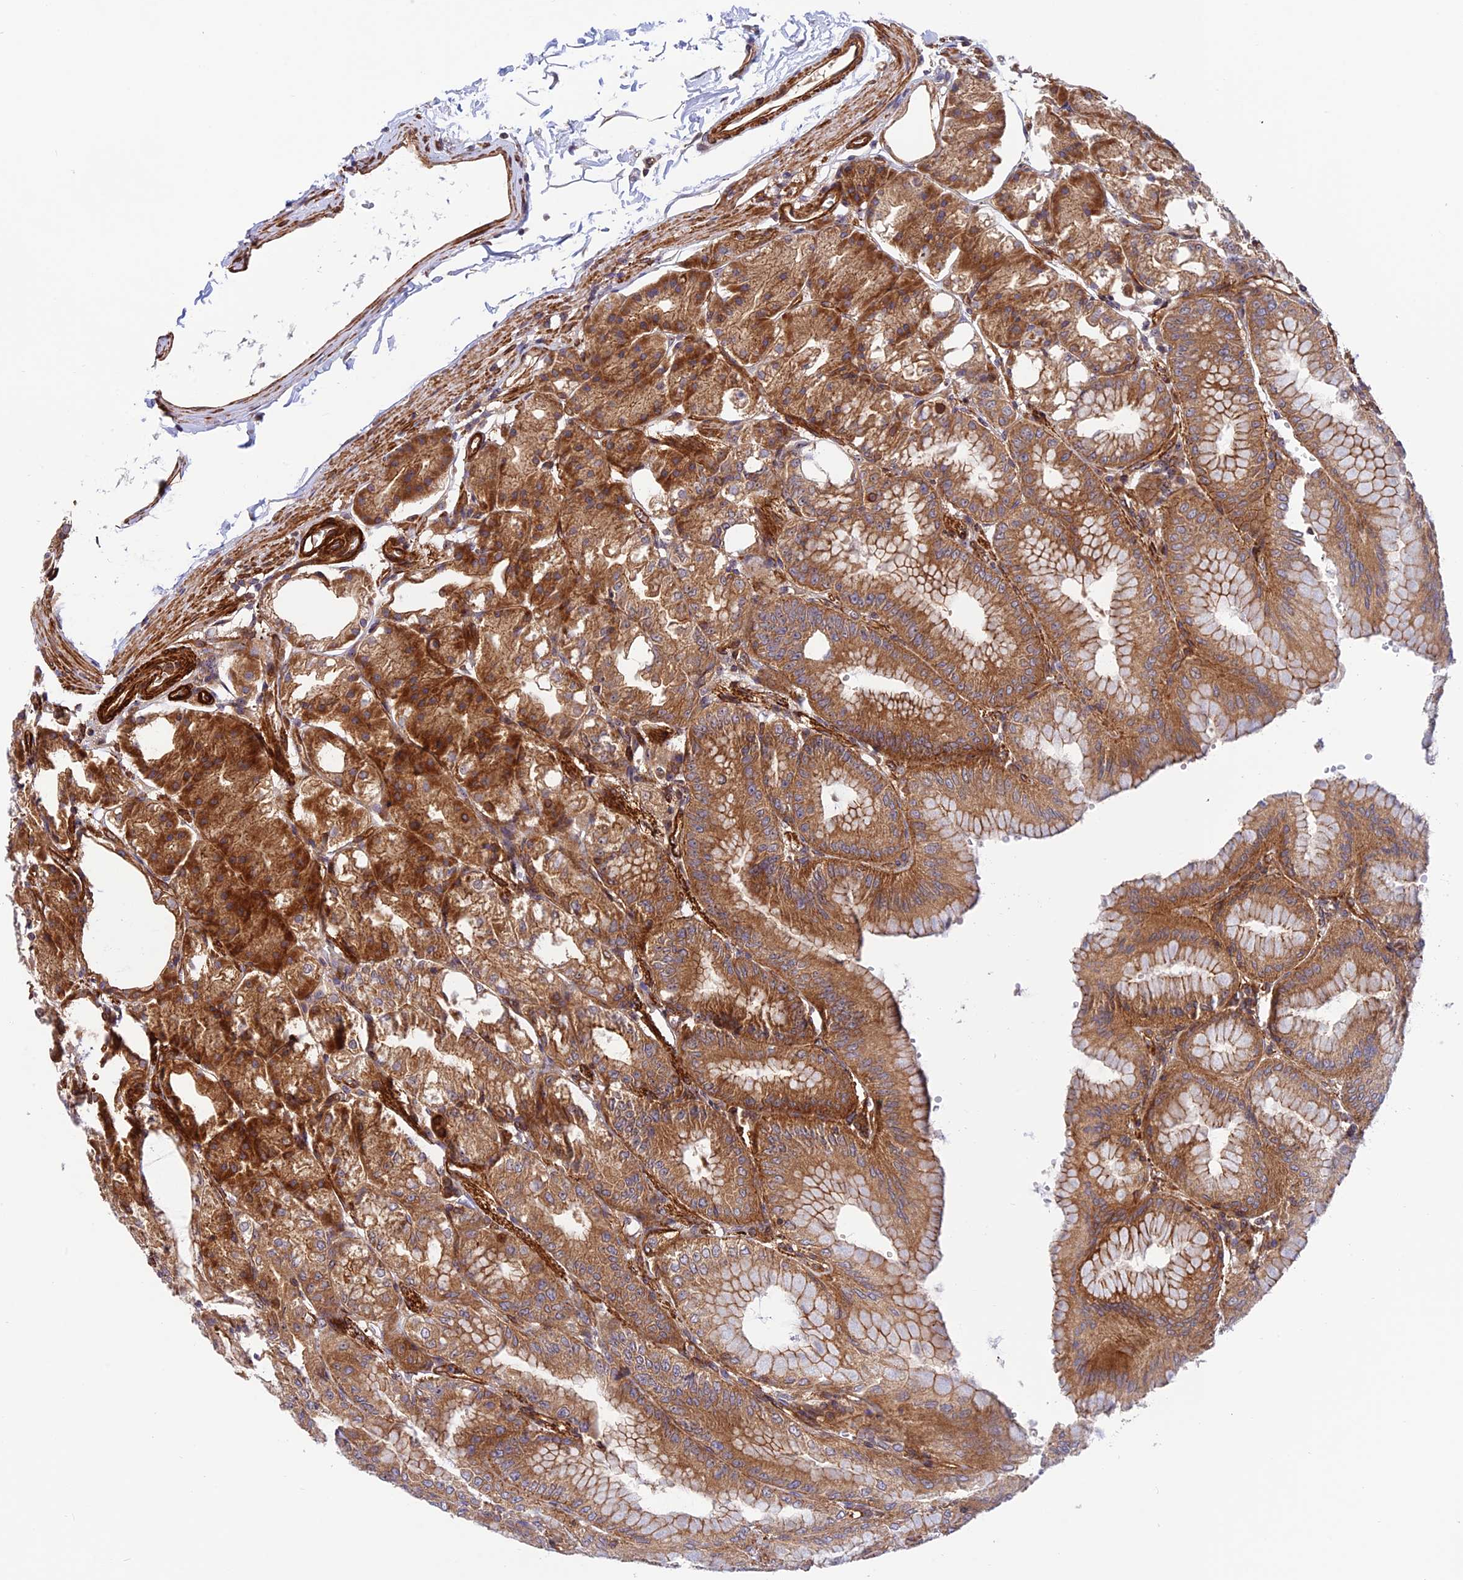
{"staining": {"intensity": "strong", "quantity": ">75%", "location": "cytoplasmic/membranous"}, "tissue": "stomach", "cell_type": "Glandular cells", "image_type": "normal", "snomed": [{"axis": "morphology", "description": "Normal tissue, NOS"}, {"axis": "topography", "description": "Stomach, lower"}], "caption": "The micrograph displays staining of benign stomach, revealing strong cytoplasmic/membranous protein positivity (brown color) within glandular cells.", "gene": "EVI5L", "patient": {"sex": "male", "age": 71}}